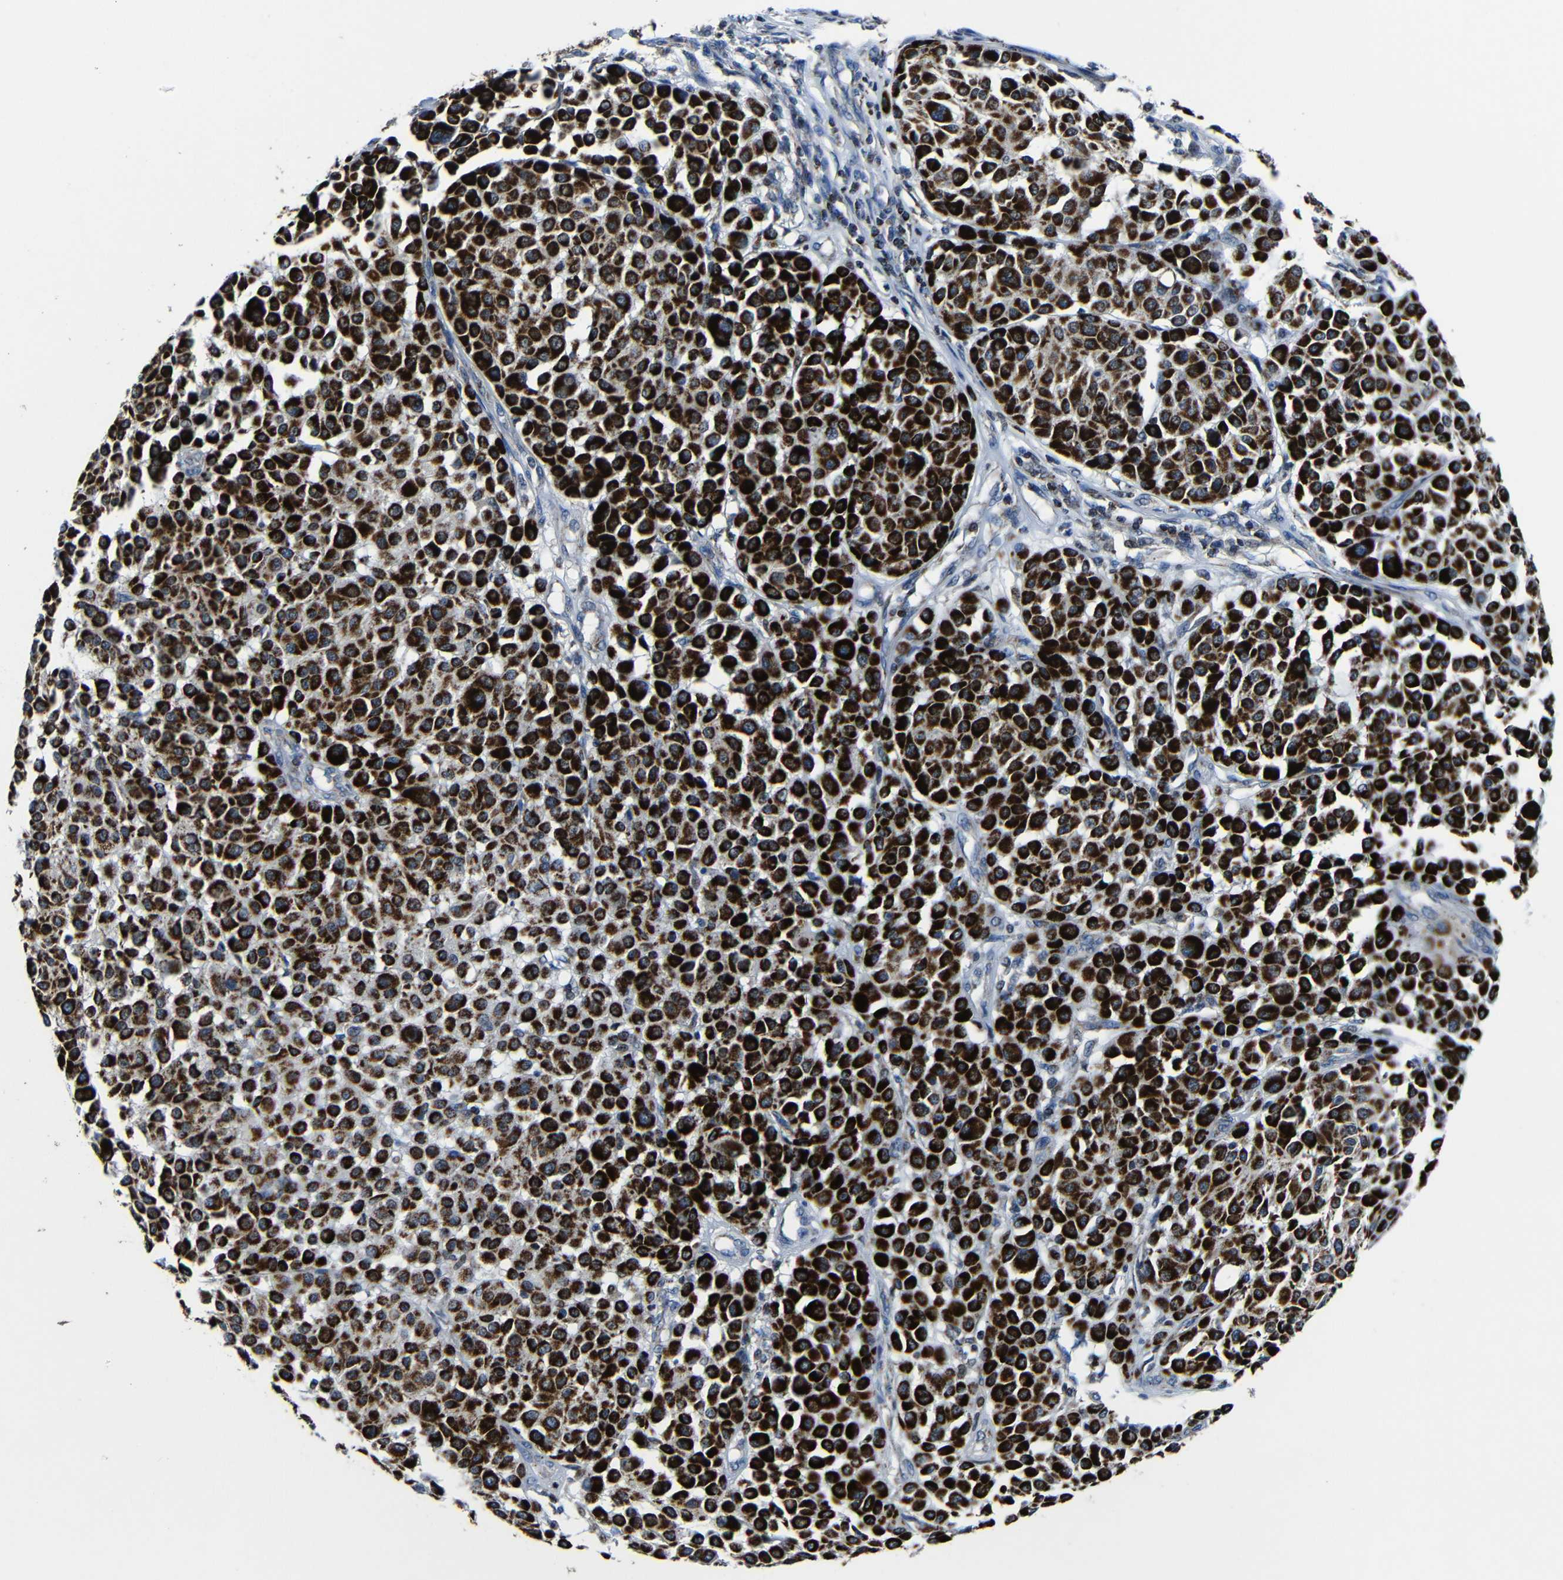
{"staining": {"intensity": "strong", "quantity": ">75%", "location": "cytoplasmic/membranous"}, "tissue": "melanoma", "cell_type": "Tumor cells", "image_type": "cancer", "snomed": [{"axis": "morphology", "description": "Malignant melanoma, Metastatic site"}, {"axis": "topography", "description": "Soft tissue"}], "caption": "The immunohistochemical stain highlights strong cytoplasmic/membranous staining in tumor cells of melanoma tissue.", "gene": "CA5B", "patient": {"sex": "male", "age": 41}}